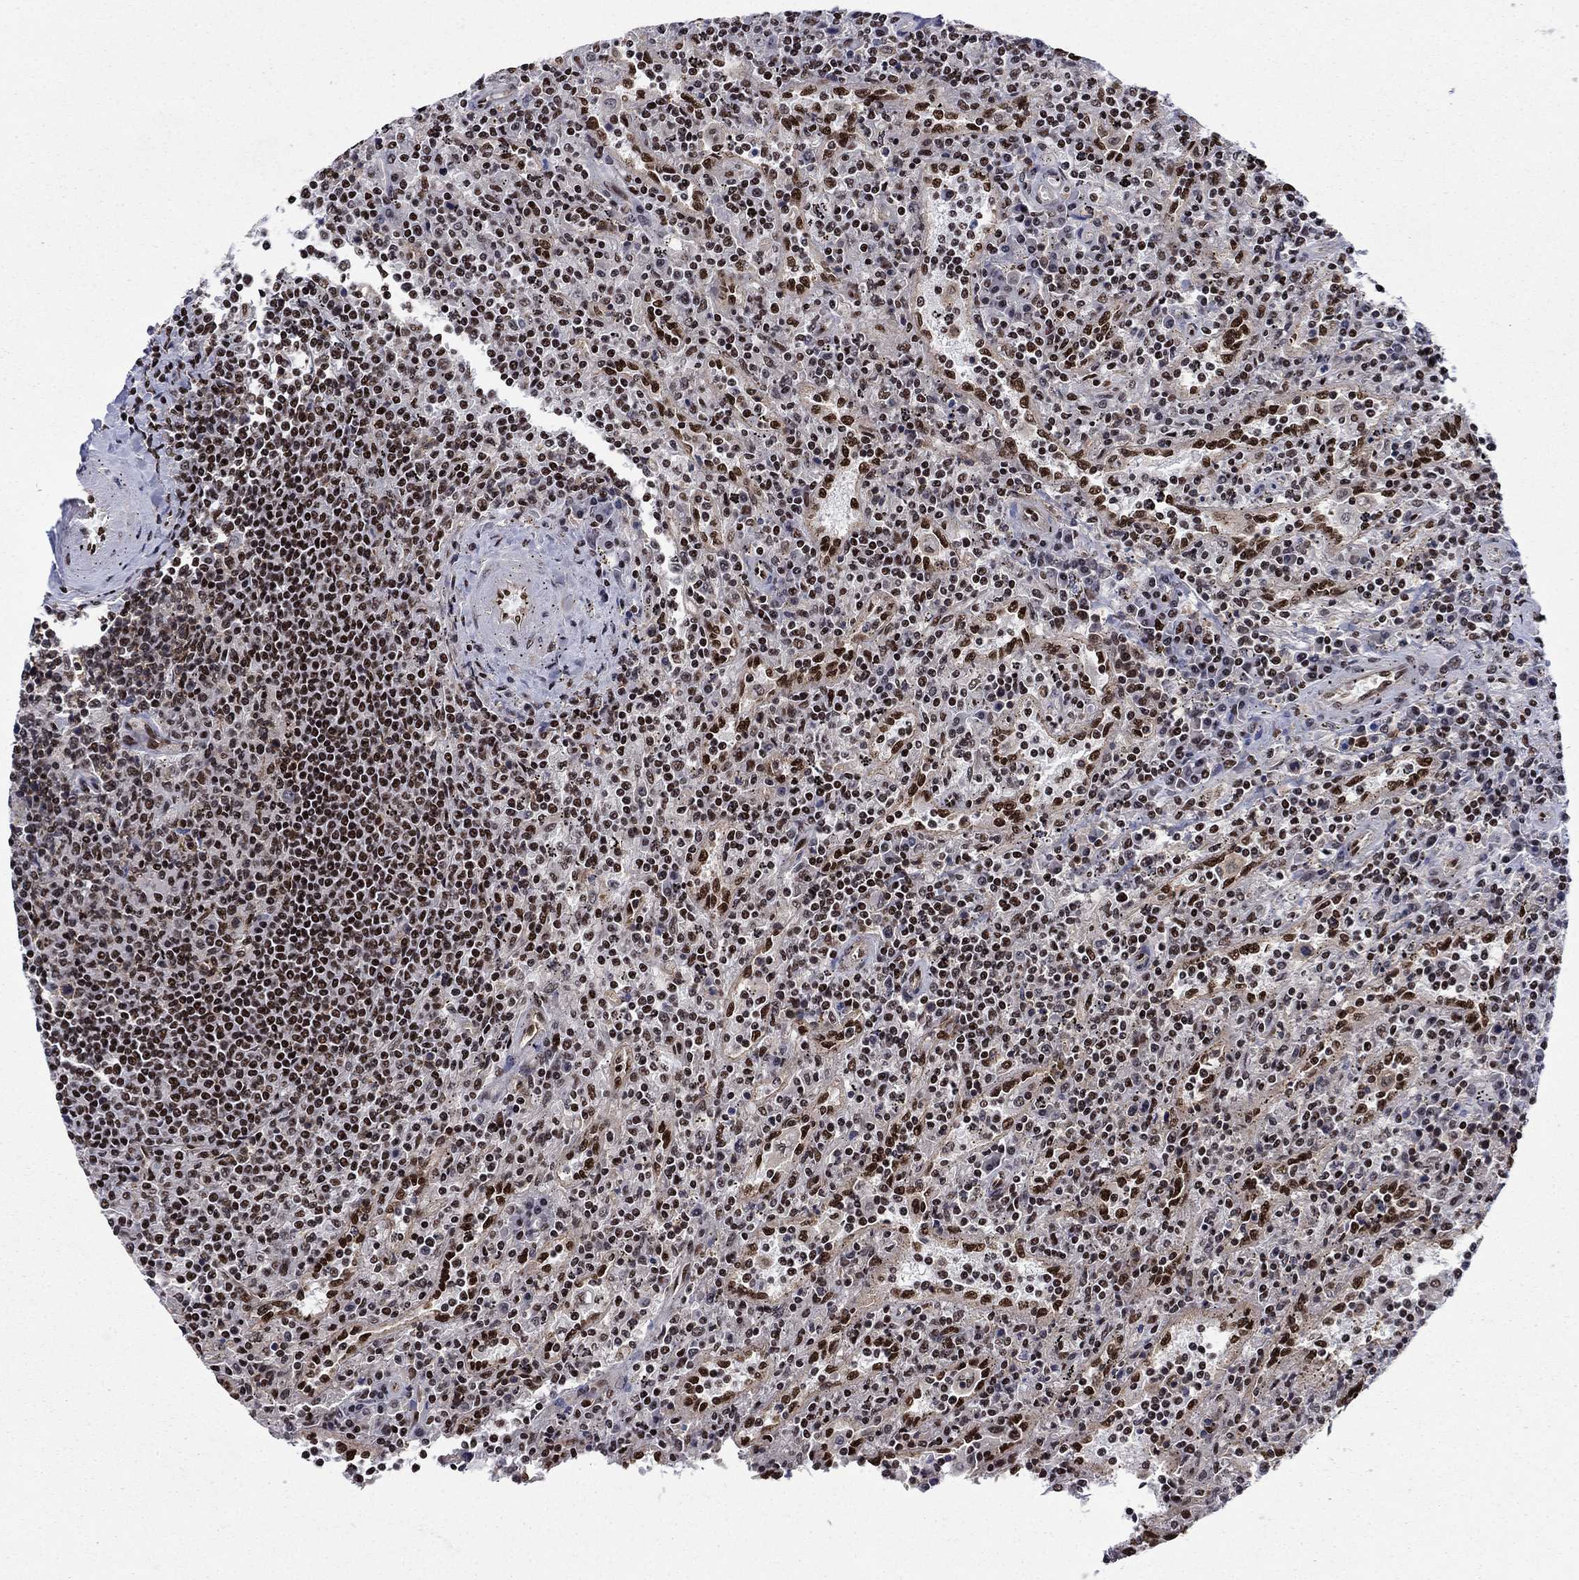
{"staining": {"intensity": "strong", "quantity": "25%-75%", "location": "nuclear"}, "tissue": "lymphoma", "cell_type": "Tumor cells", "image_type": "cancer", "snomed": [{"axis": "morphology", "description": "Malignant lymphoma, non-Hodgkin's type, Low grade"}, {"axis": "topography", "description": "Spleen"}], "caption": "Immunohistochemical staining of human low-grade malignant lymphoma, non-Hodgkin's type shows high levels of strong nuclear protein positivity in about 25%-75% of tumor cells.", "gene": "RPRD1B", "patient": {"sex": "male", "age": 62}}